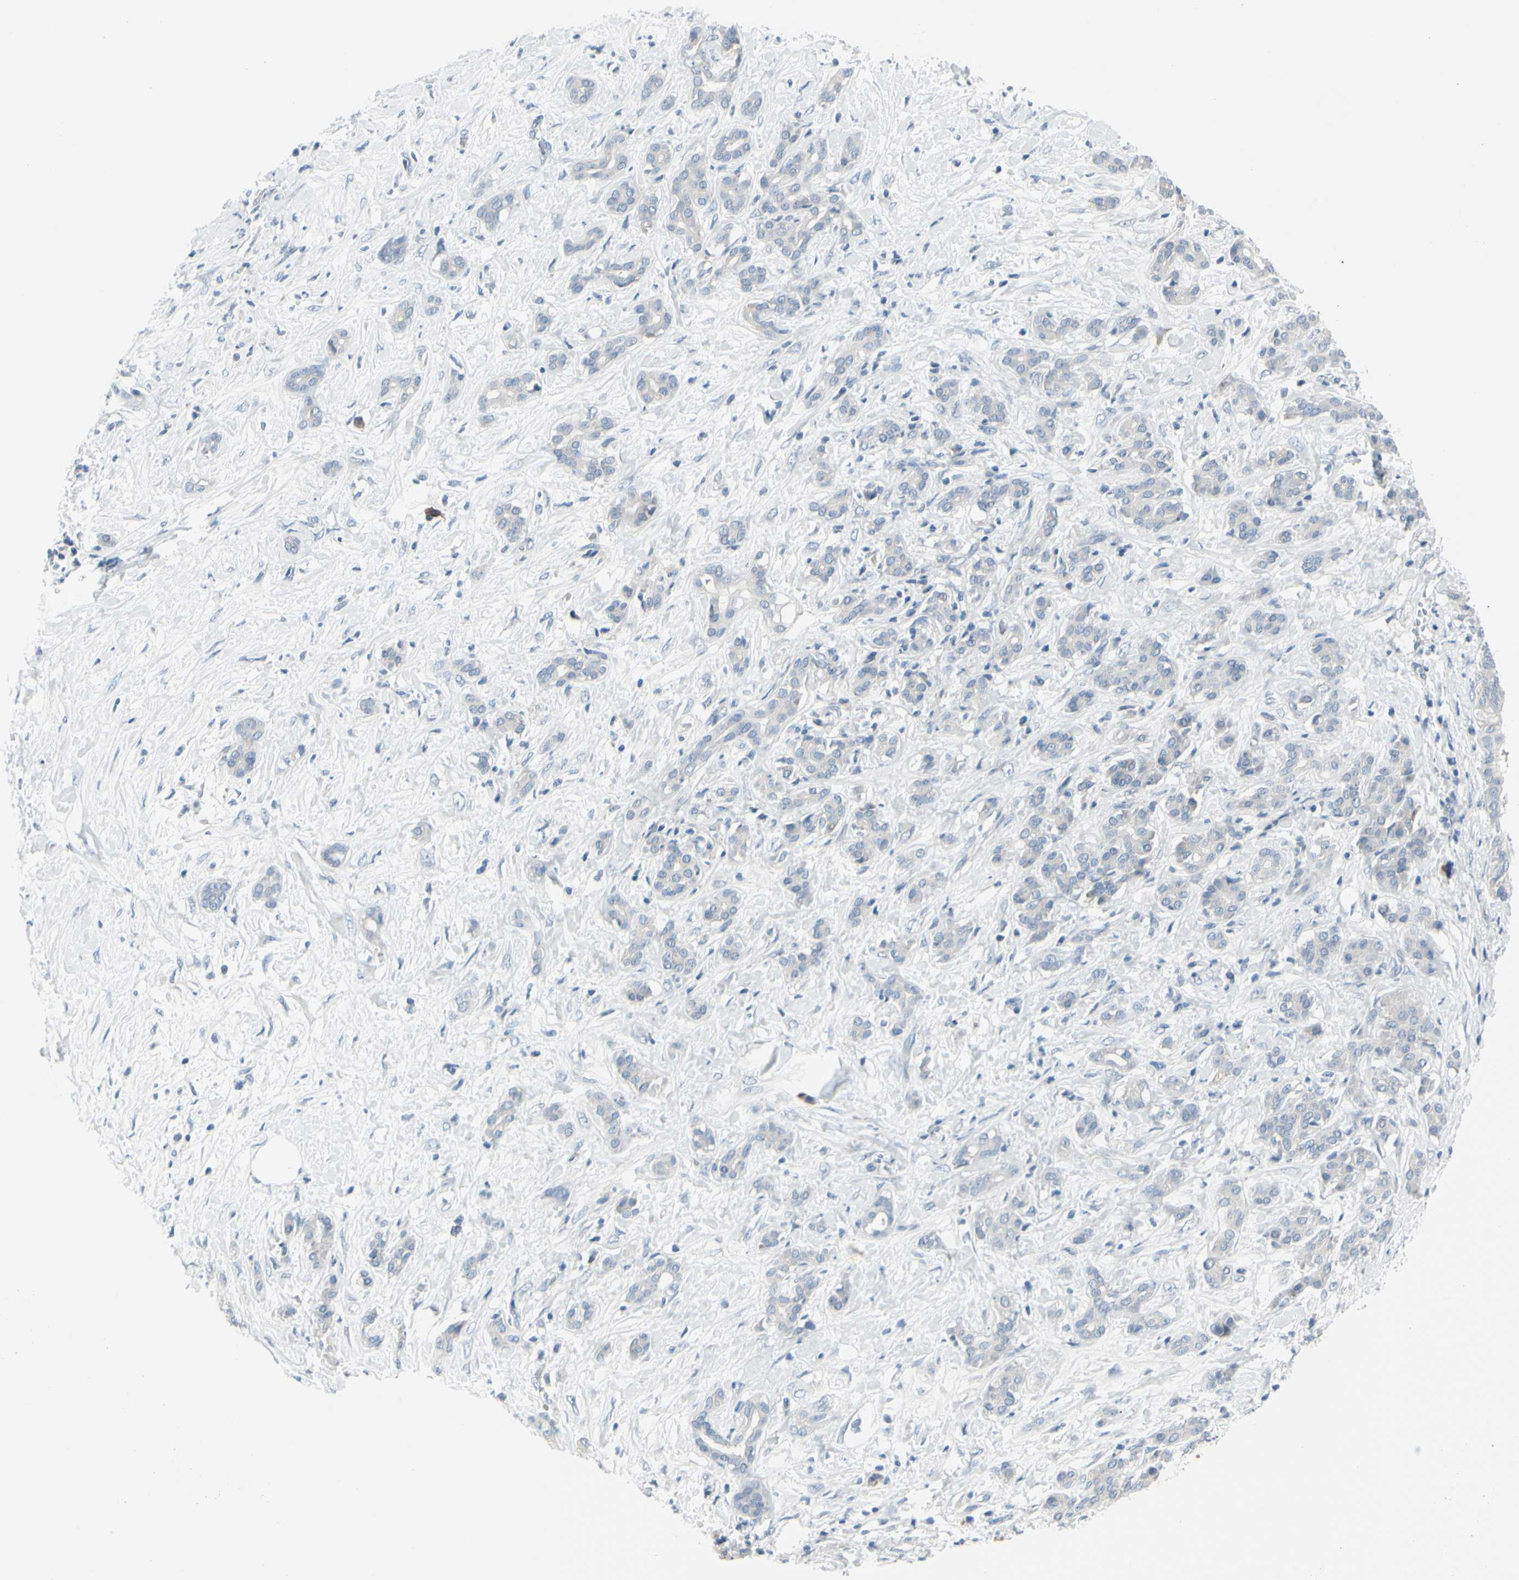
{"staining": {"intensity": "negative", "quantity": "none", "location": "none"}, "tissue": "pancreatic cancer", "cell_type": "Tumor cells", "image_type": "cancer", "snomed": [{"axis": "morphology", "description": "Adenocarcinoma, NOS"}, {"axis": "topography", "description": "Pancreas"}], "caption": "Image shows no significant protein positivity in tumor cells of adenocarcinoma (pancreatic).", "gene": "PGR", "patient": {"sex": "male", "age": 41}}